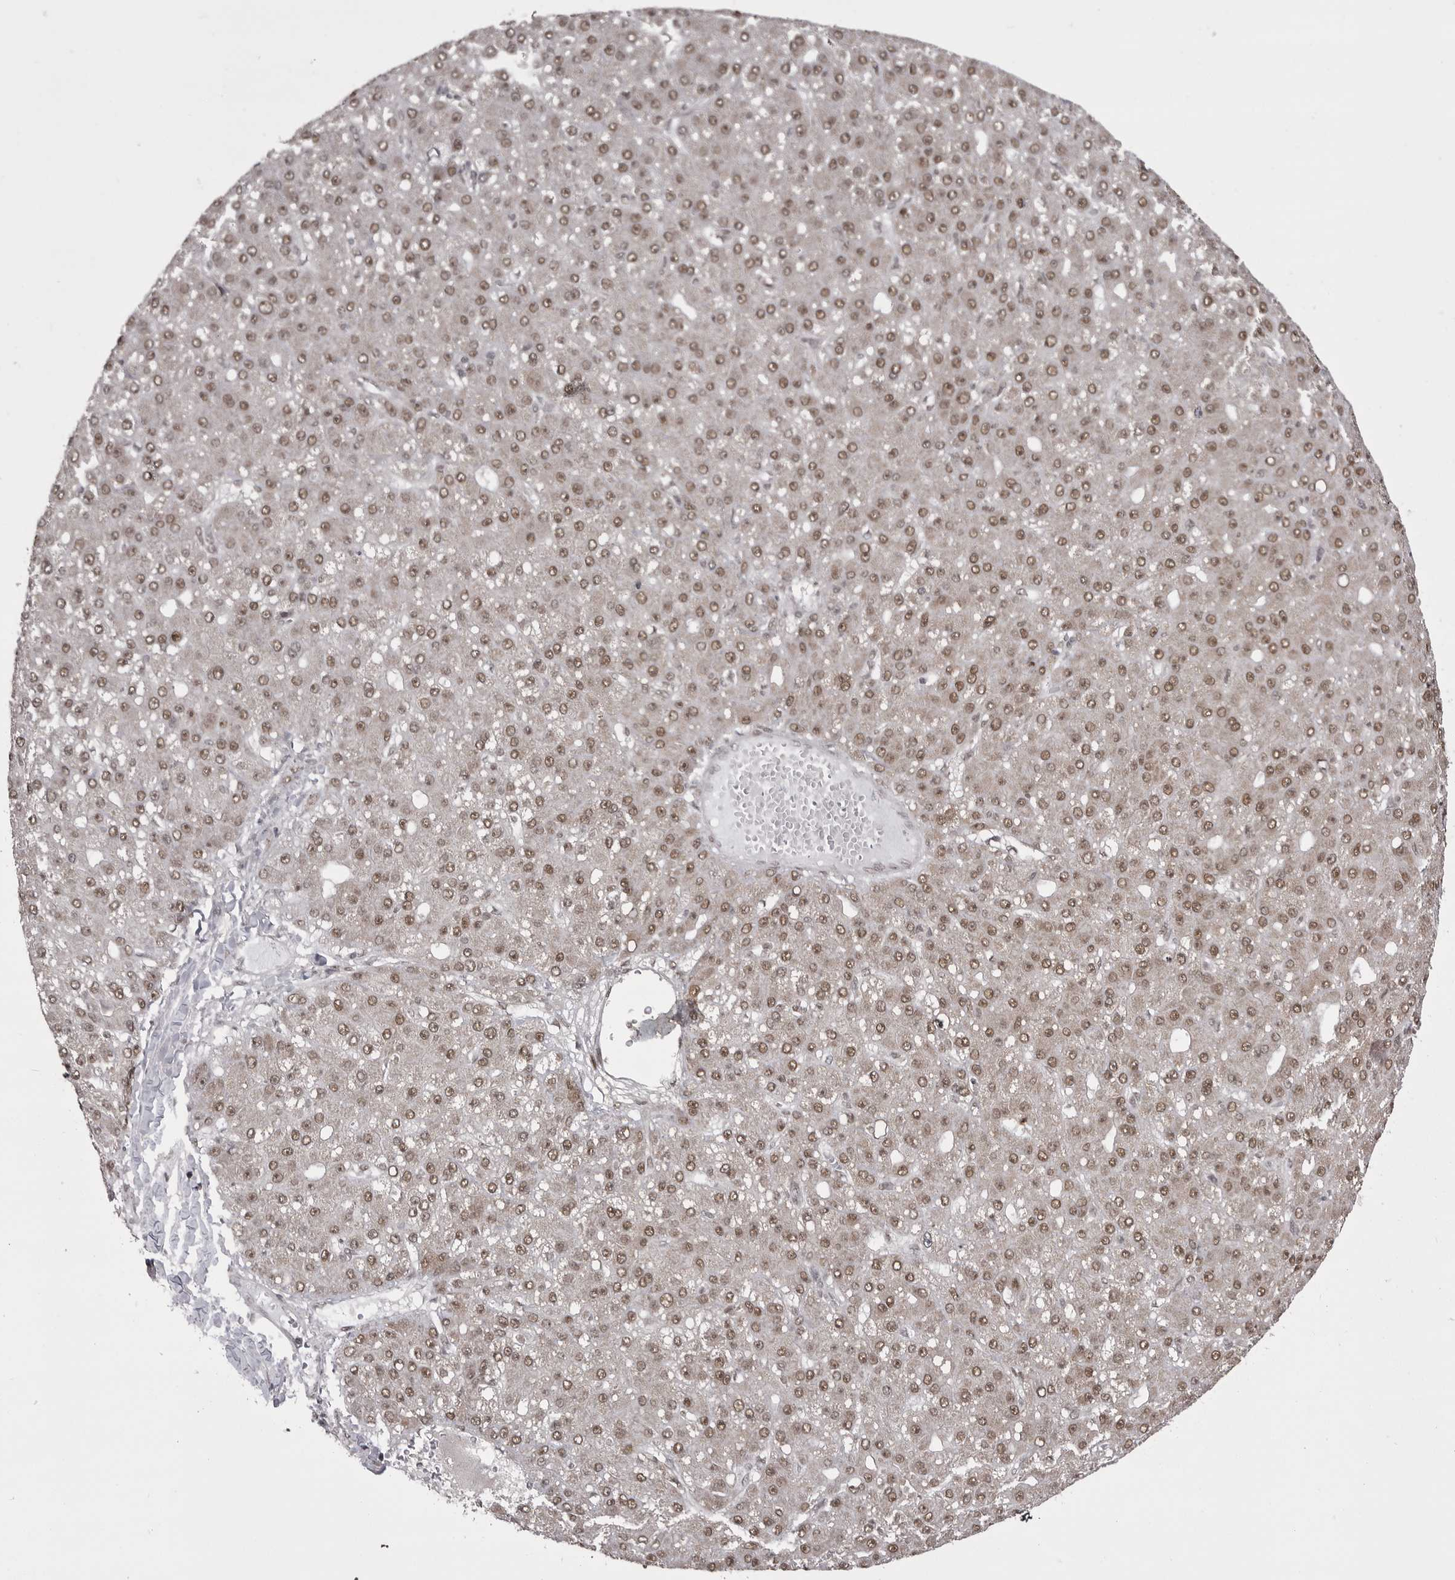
{"staining": {"intensity": "moderate", "quantity": ">75%", "location": "nuclear"}, "tissue": "liver cancer", "cell_type": "Tumor cells", "image_type": "cancer", "snomed": [{"axis": "morphology", "description": "Carcinoma, Hepatocellular, NOS"}, {"axis": "topography", "description": "Liver"}], "caption": "Immunohistochemical staining of human liver cancer (hepatocellular carcinoma) reveals medium levels of moderate nuclear protein positivity in approximately >75% of tumor cells.", "gene": "MEPCE", "patient": {"sex": "male", "age": 67}}